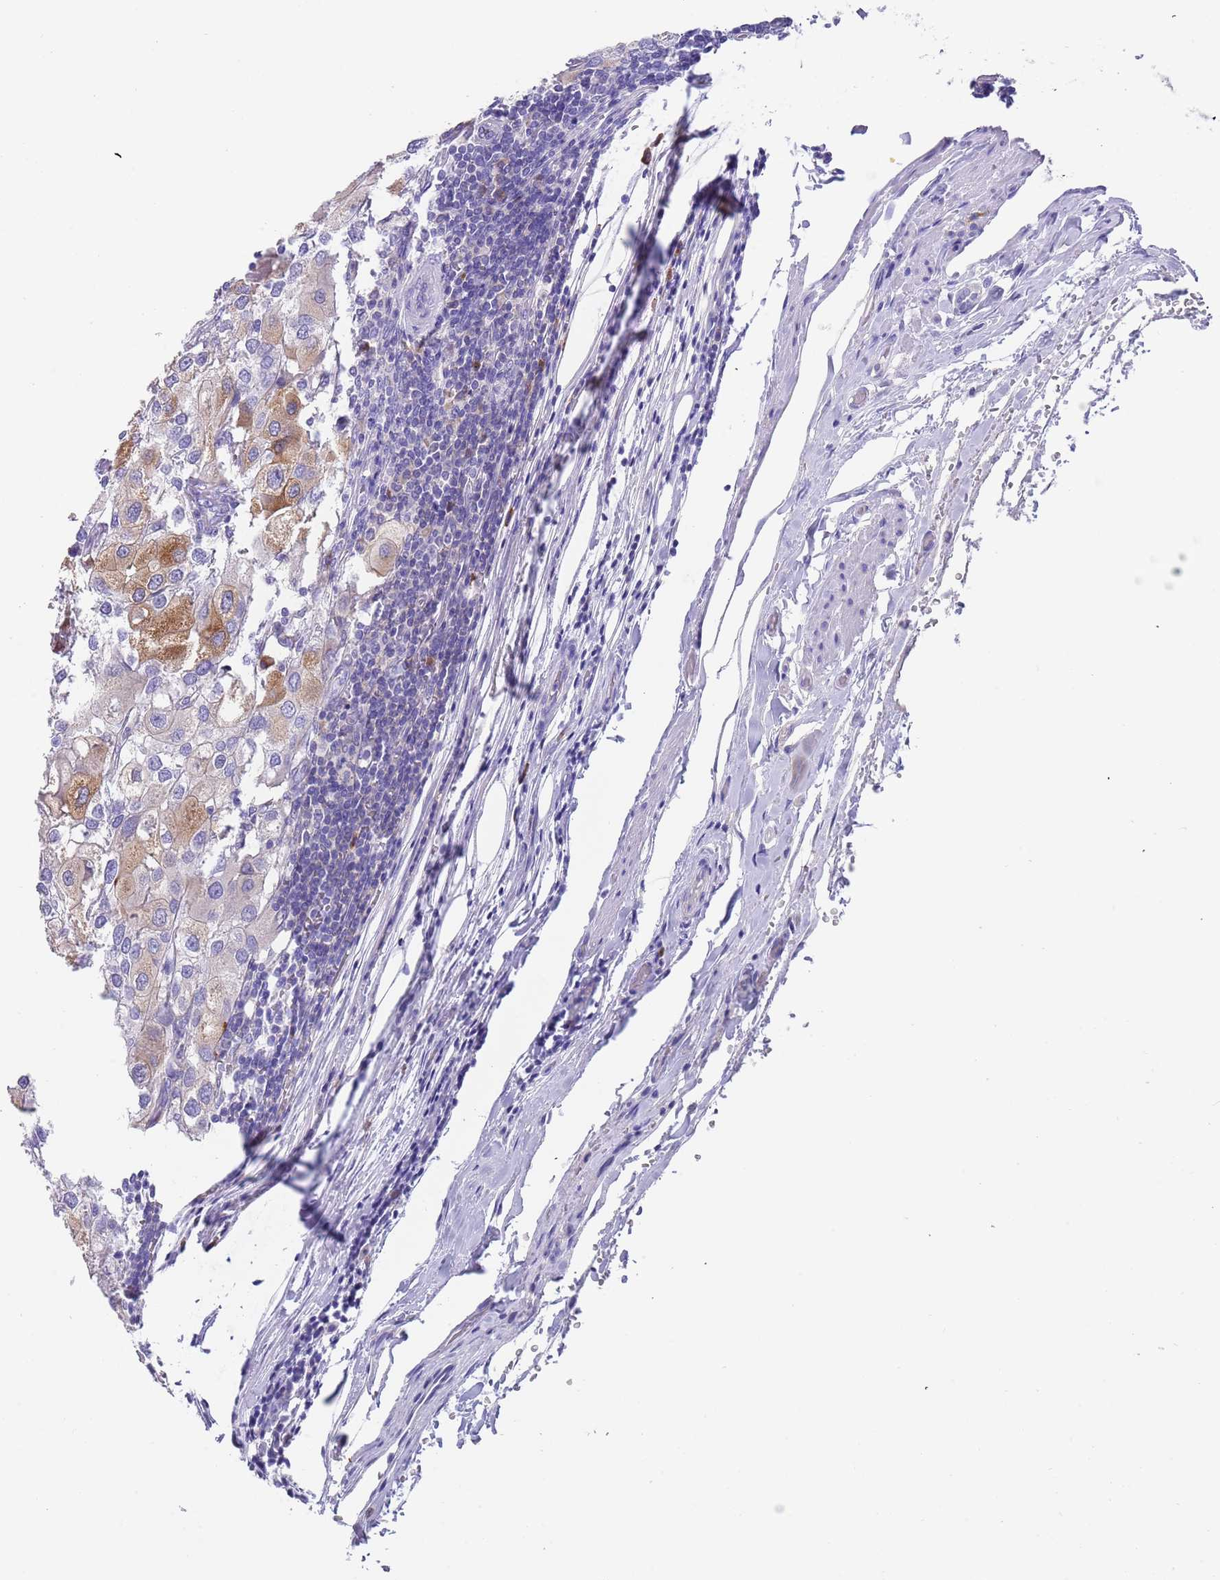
{"staining": {"intensity": "moderate", "quantity": "<25%", "location": "cytoplasmic/membranous"}, "tissue": "urothelial cancer", "cell_type": "Tumor cells", "image_type": "cancer", "snomed": [{"axis": "morphology", "description": "Urothelial carcinoma, High grade"}, {"axis": "topography", "description": "Urinary bladder"}], "caption": "Urothelial cancer was stained to show a protein in brown. There is low levels of moderate cytoplasmic/membranous staining in approximately <25% of tumor cells.", "gene": "TYW1", "patient": {"sex": "male", "age": 64}}